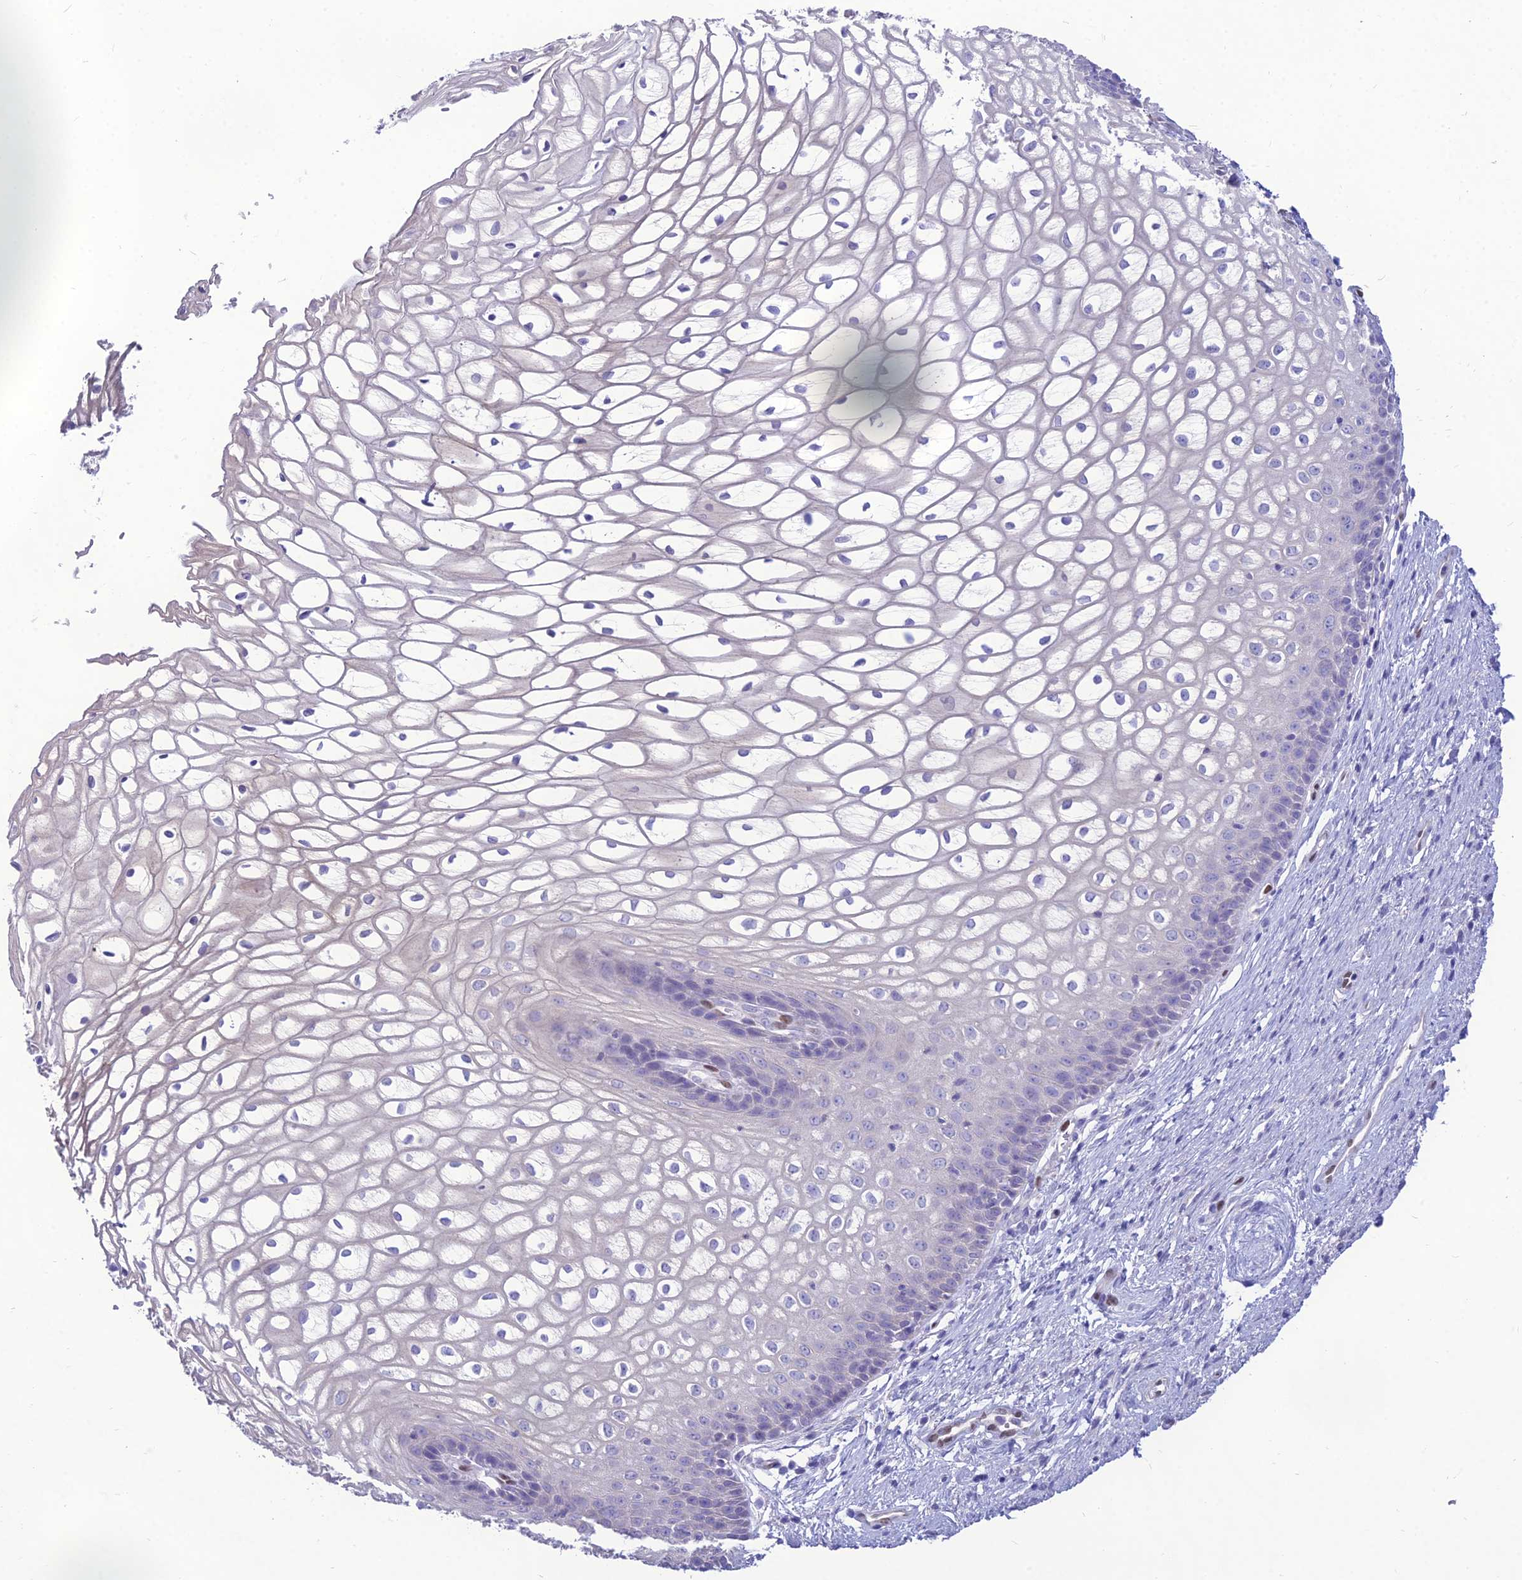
{"staining": {"intensity": "negative", "quantity": "none", "location": "none"}, "tissue": "vagina", "cell_type": "Squamous epithelial cells", "image_type": "normal", "snomed": [{"axis": "morphology", "description": "Normal tissue, NOS"}, {"axis": "topography", "description": "Vagina"}], "caption": "Protein analysis of unremarkable vagina shows no significant staining in squamous epithelial cells.", "gene": "NOVA2", "patient": {"sex": "female", "age": 34}}